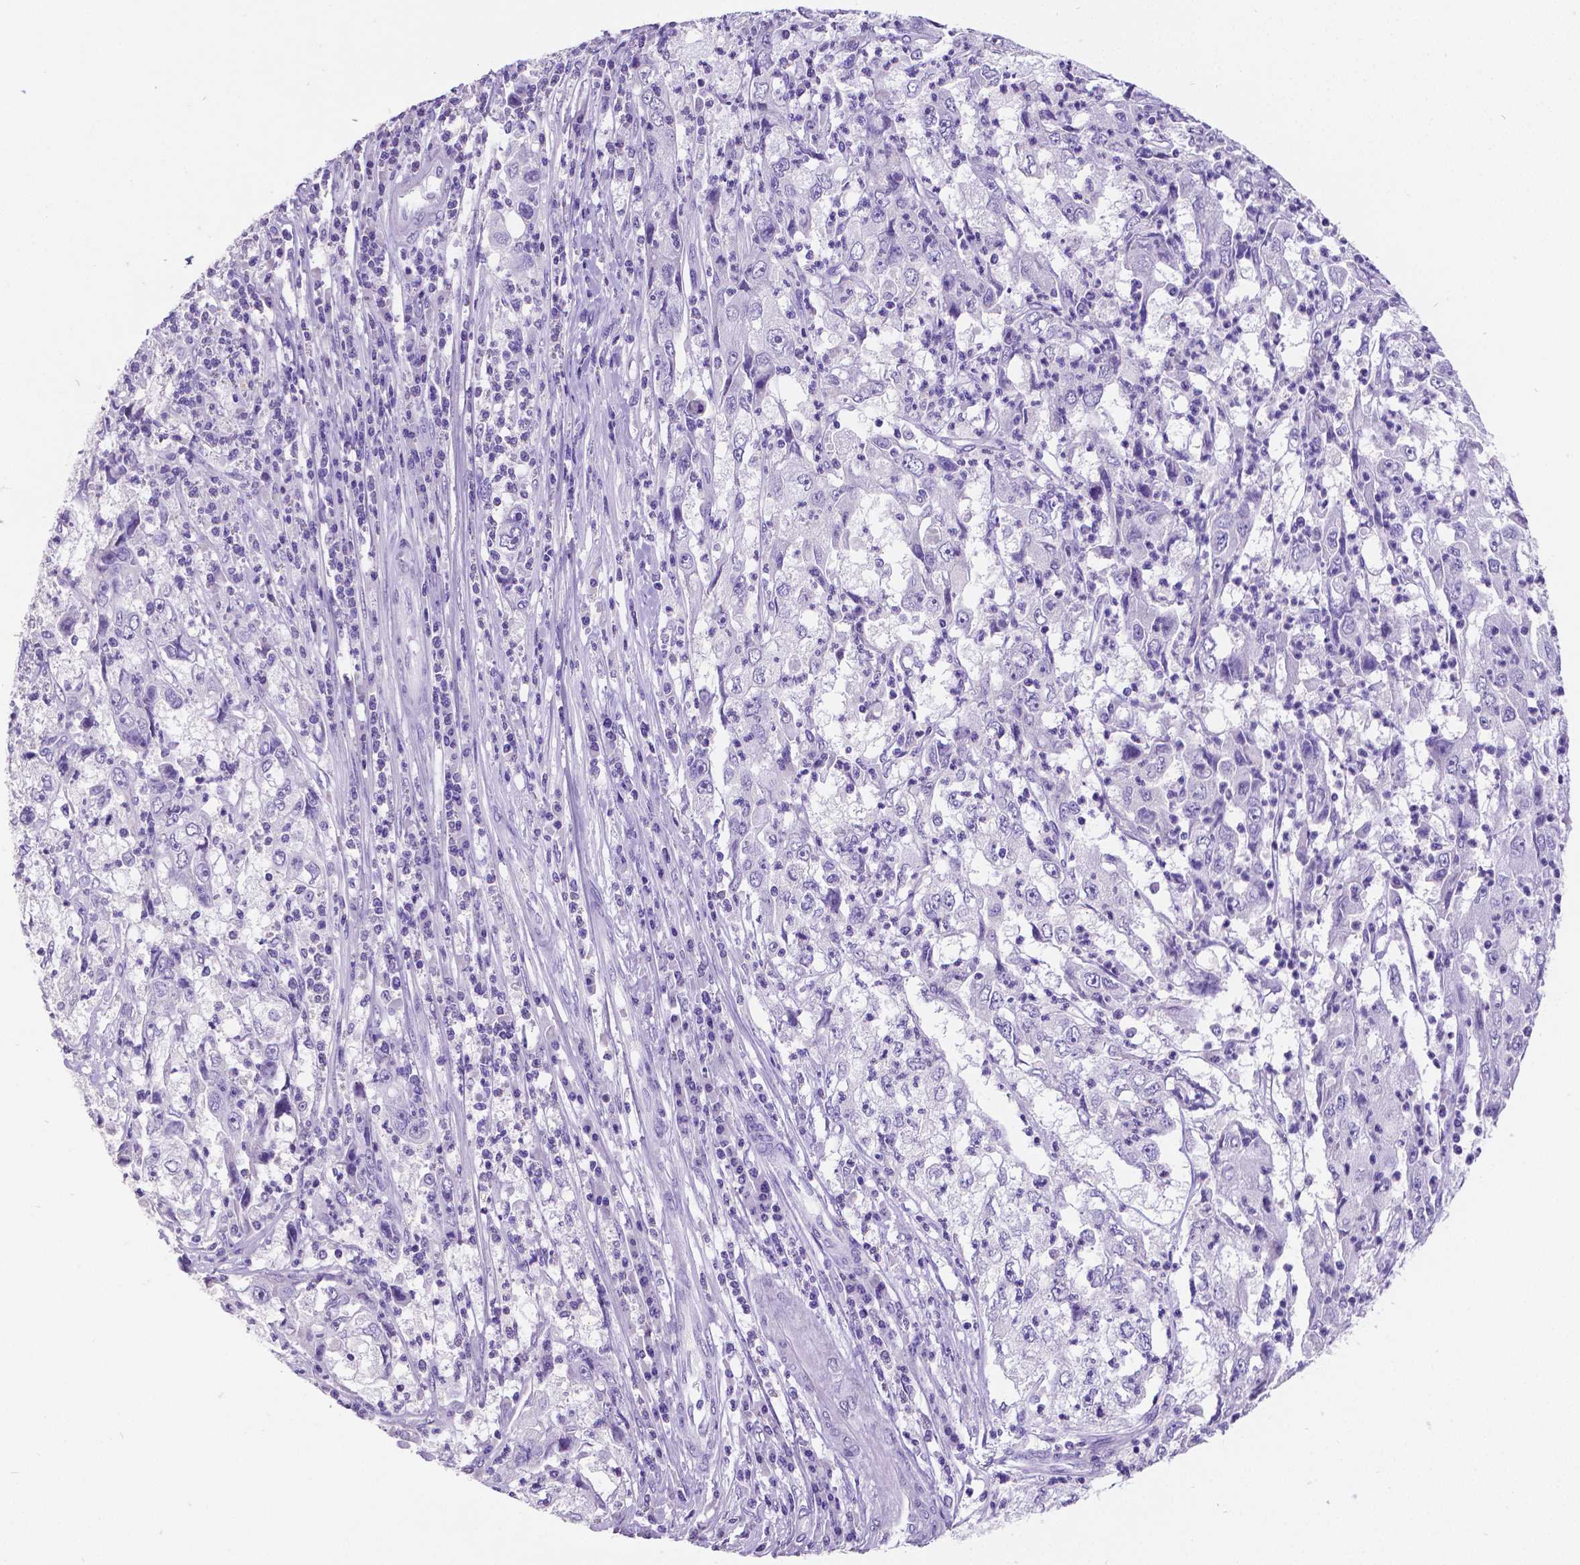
{"staining": {"intensity": "negative", "quantity": "none", "location": "none"}, "tissue": "cervical cancer", "cell_type": "Tumor cells", "image_type": "cancer", "snomed": [{"axis": "morphology", "description": "Squamous cell carcinoma, NOS"}, {"axis": "topography", "description": "Cervix"}], "caption": "The photomicrograph displays no staining of tumor cells in cervical squamous cell carcinoma.", "gene": "SATB2", "patient": {"sex": "female", "age": 36}}